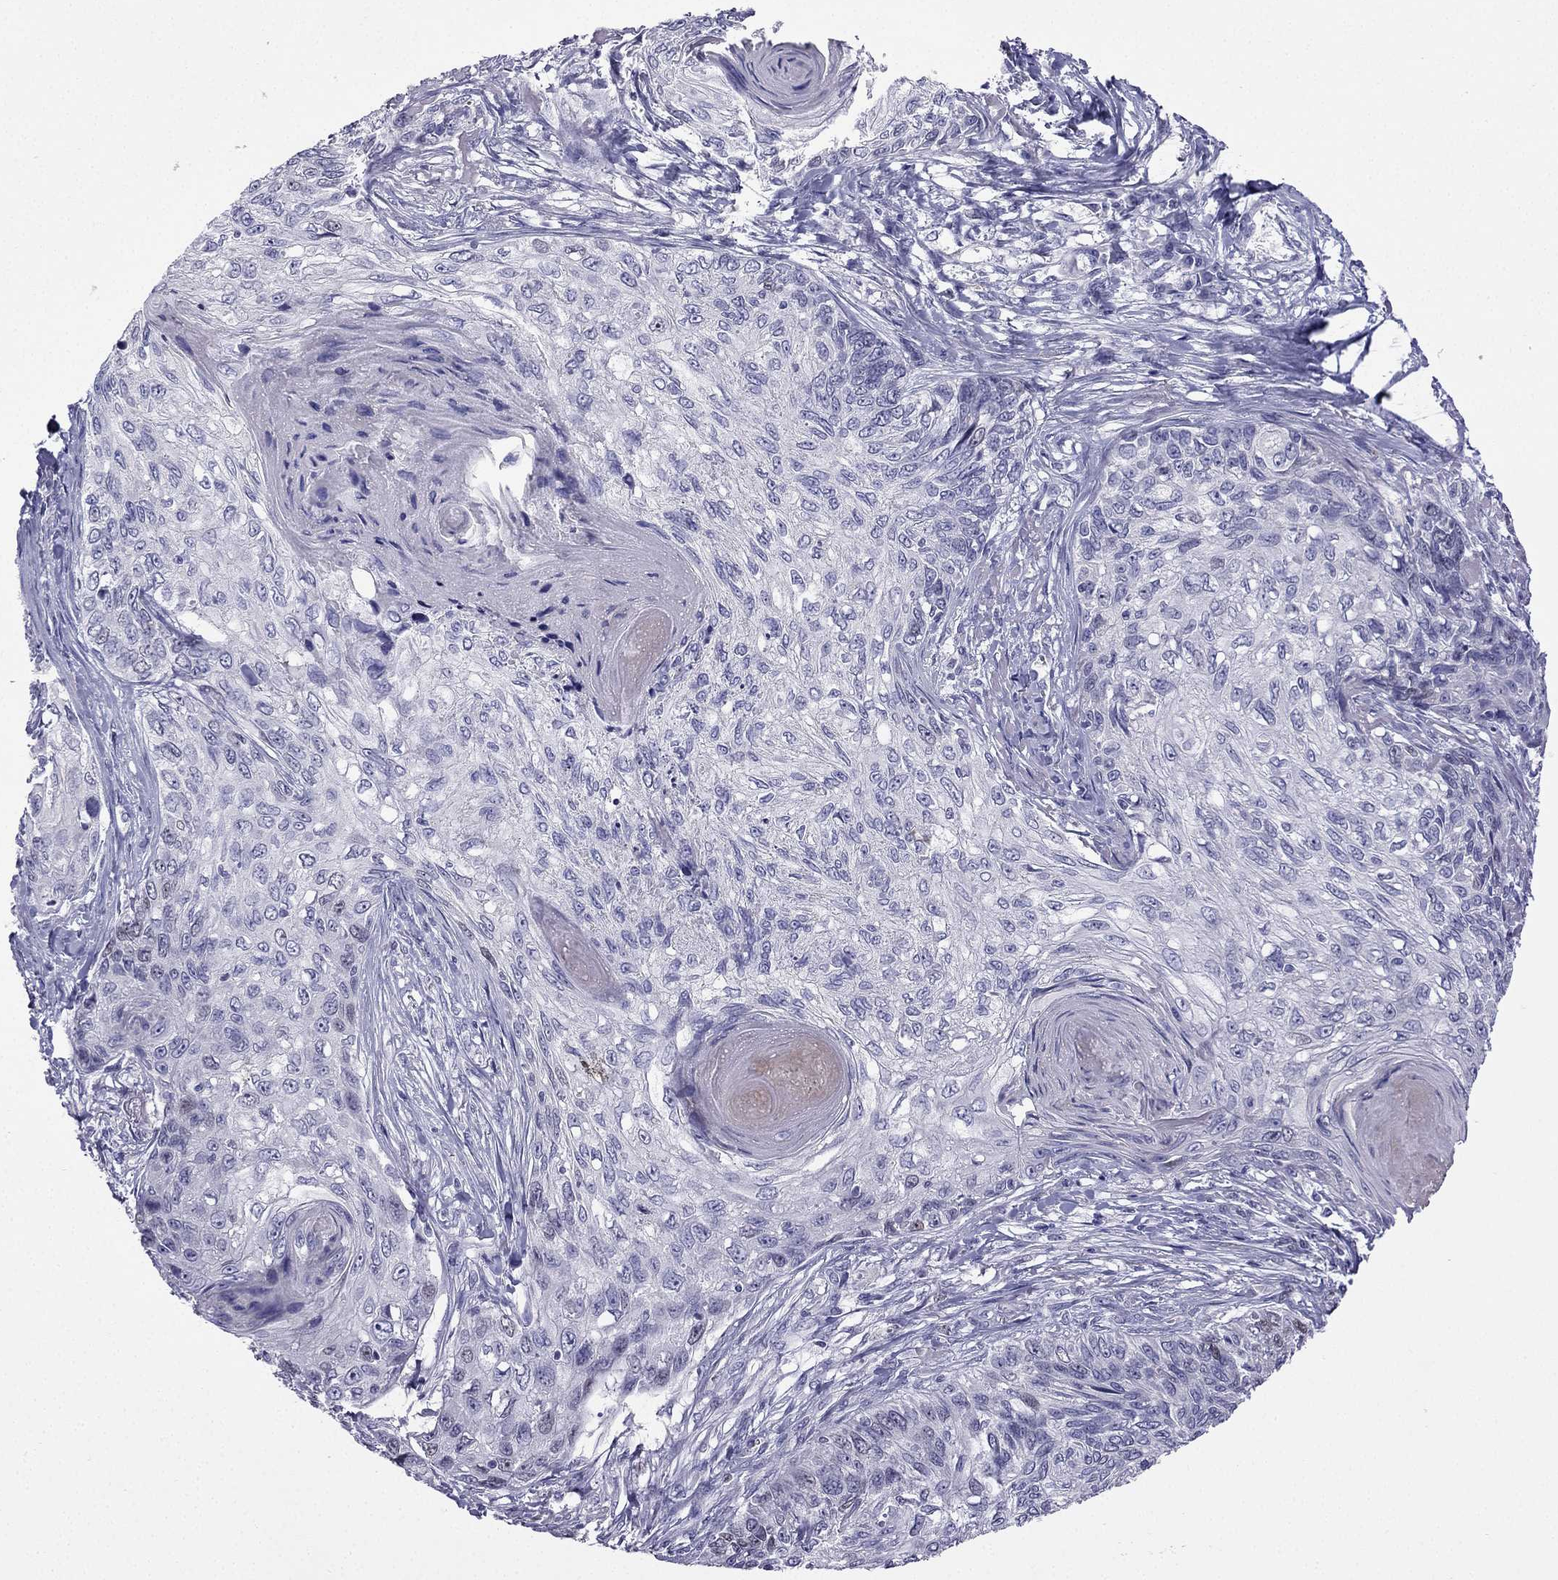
{"staining": {"intensity": "weak", "quantity": "<25%", "location": "nuclear"}, "tissue": "skin cancer", "cell_type": "Tumor cells", "image_type": "cancer", "snomed": [{"axis": "morphology", "description": "Squamous cell carcinoma, NOS"}, {"axis": "topography", "description": "Skin"}], "caption": "Tumor cells are negative for brown protein staining in squamous cell carcinoma (skin). (Brightfield microscopy of DAB (3,3'-diaminobenzidine) immunohistochemistry at high magnification).", "gene": "UHRF1", "patient": {"sex": "male", "age": 92}}